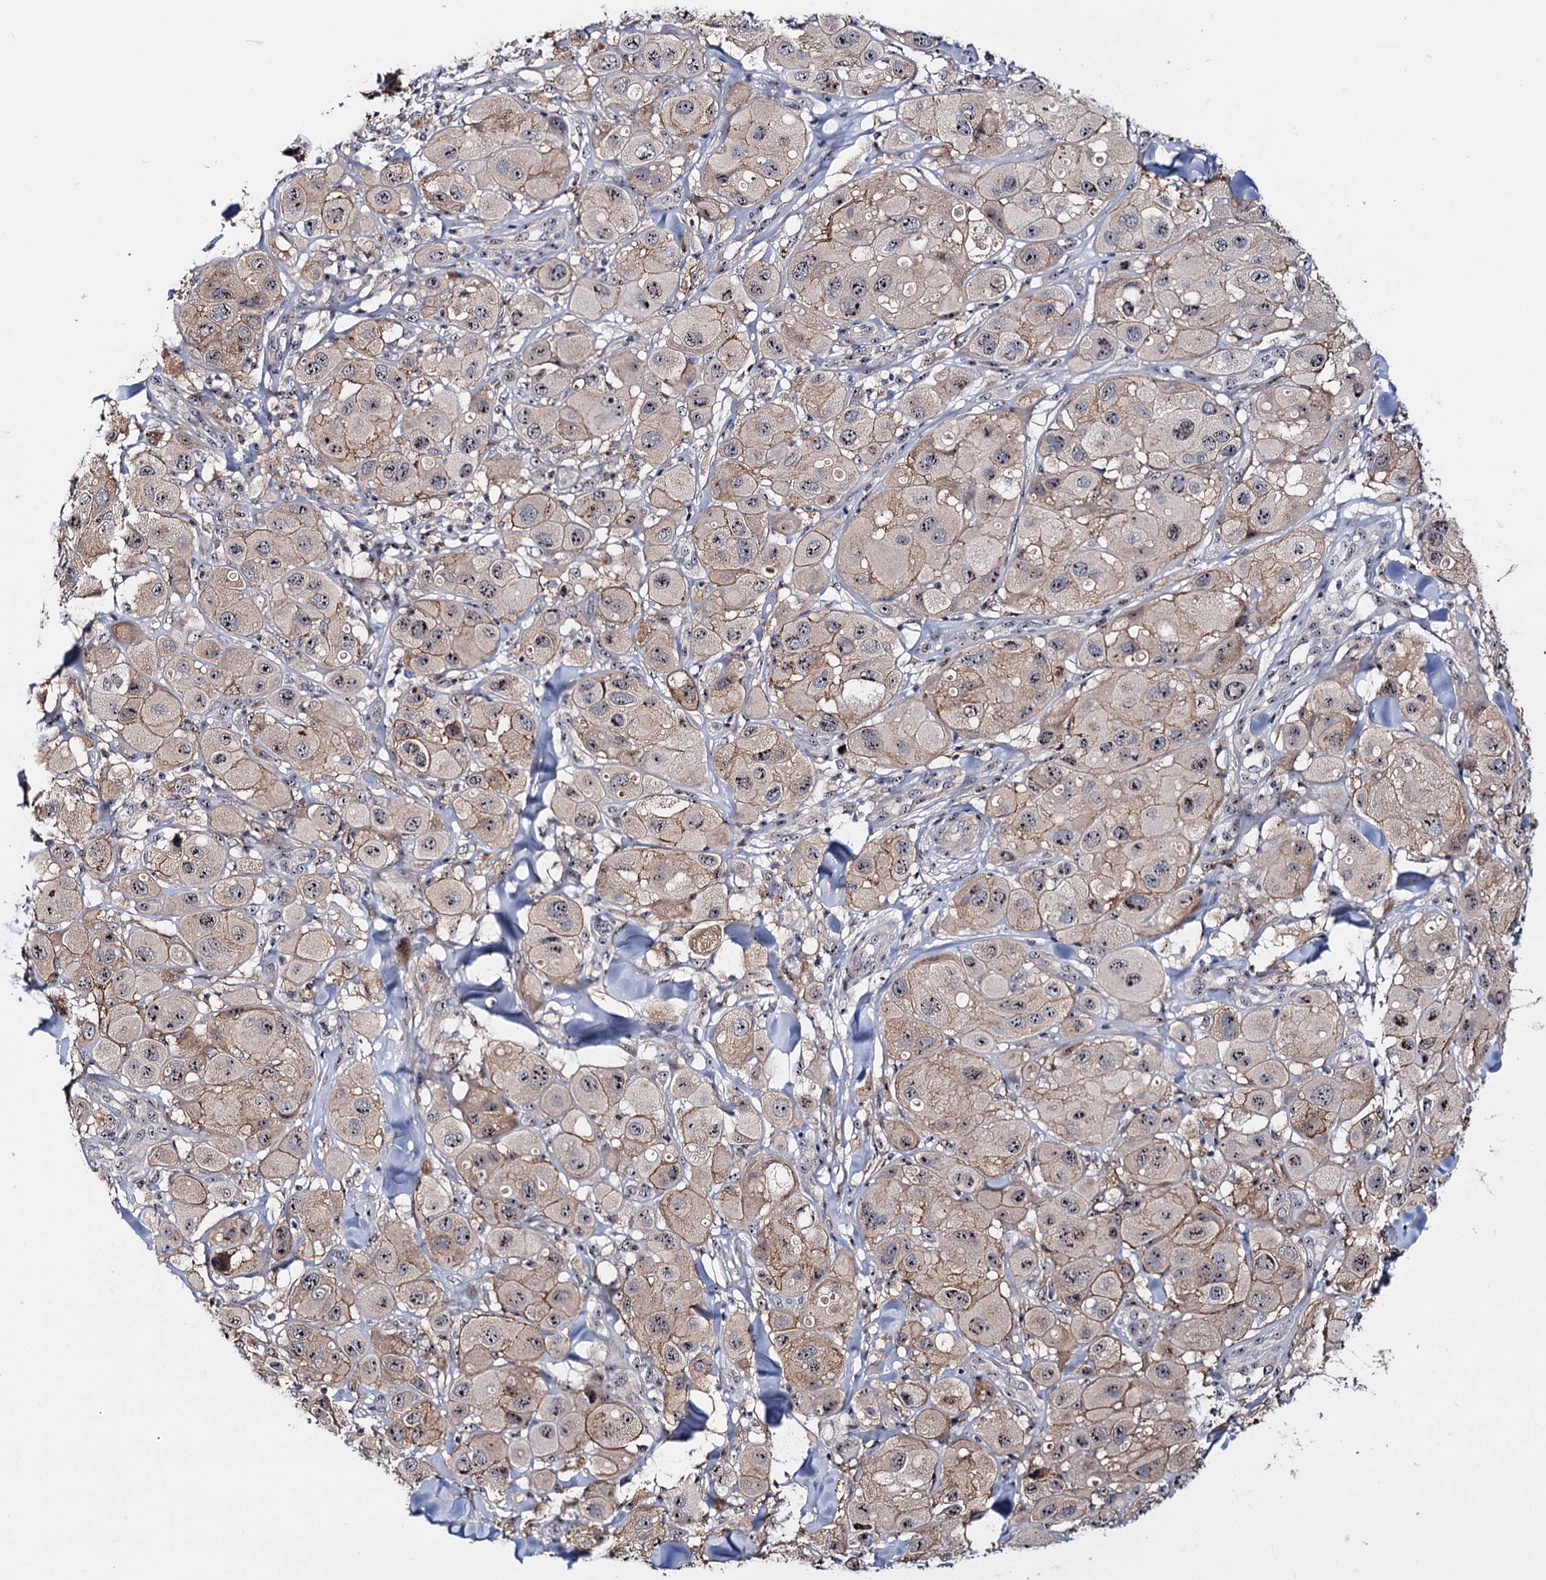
{"staining": {"intensity": "moderate", "quantity": ">75%", "location": "cytoplasmic/membranous,nuclear"}, "tissue": "melanoma", "cell_type": "Tumor cells", "image_type": "cancer", "snomed": [{"axis": "morphology", "description": "Malignant melanoma, Metastatic site"}, {"axis": "topography", "description": "Skin"}], "caption": "Melanoma stained with immunohistochemistry (IHC) exhibits moderate cytoplasmic/membranous and nuclear staining in about >75% of tumor cells.", "gene": "SUPT20H", "patient": {"sex": "male", "age": 41}}